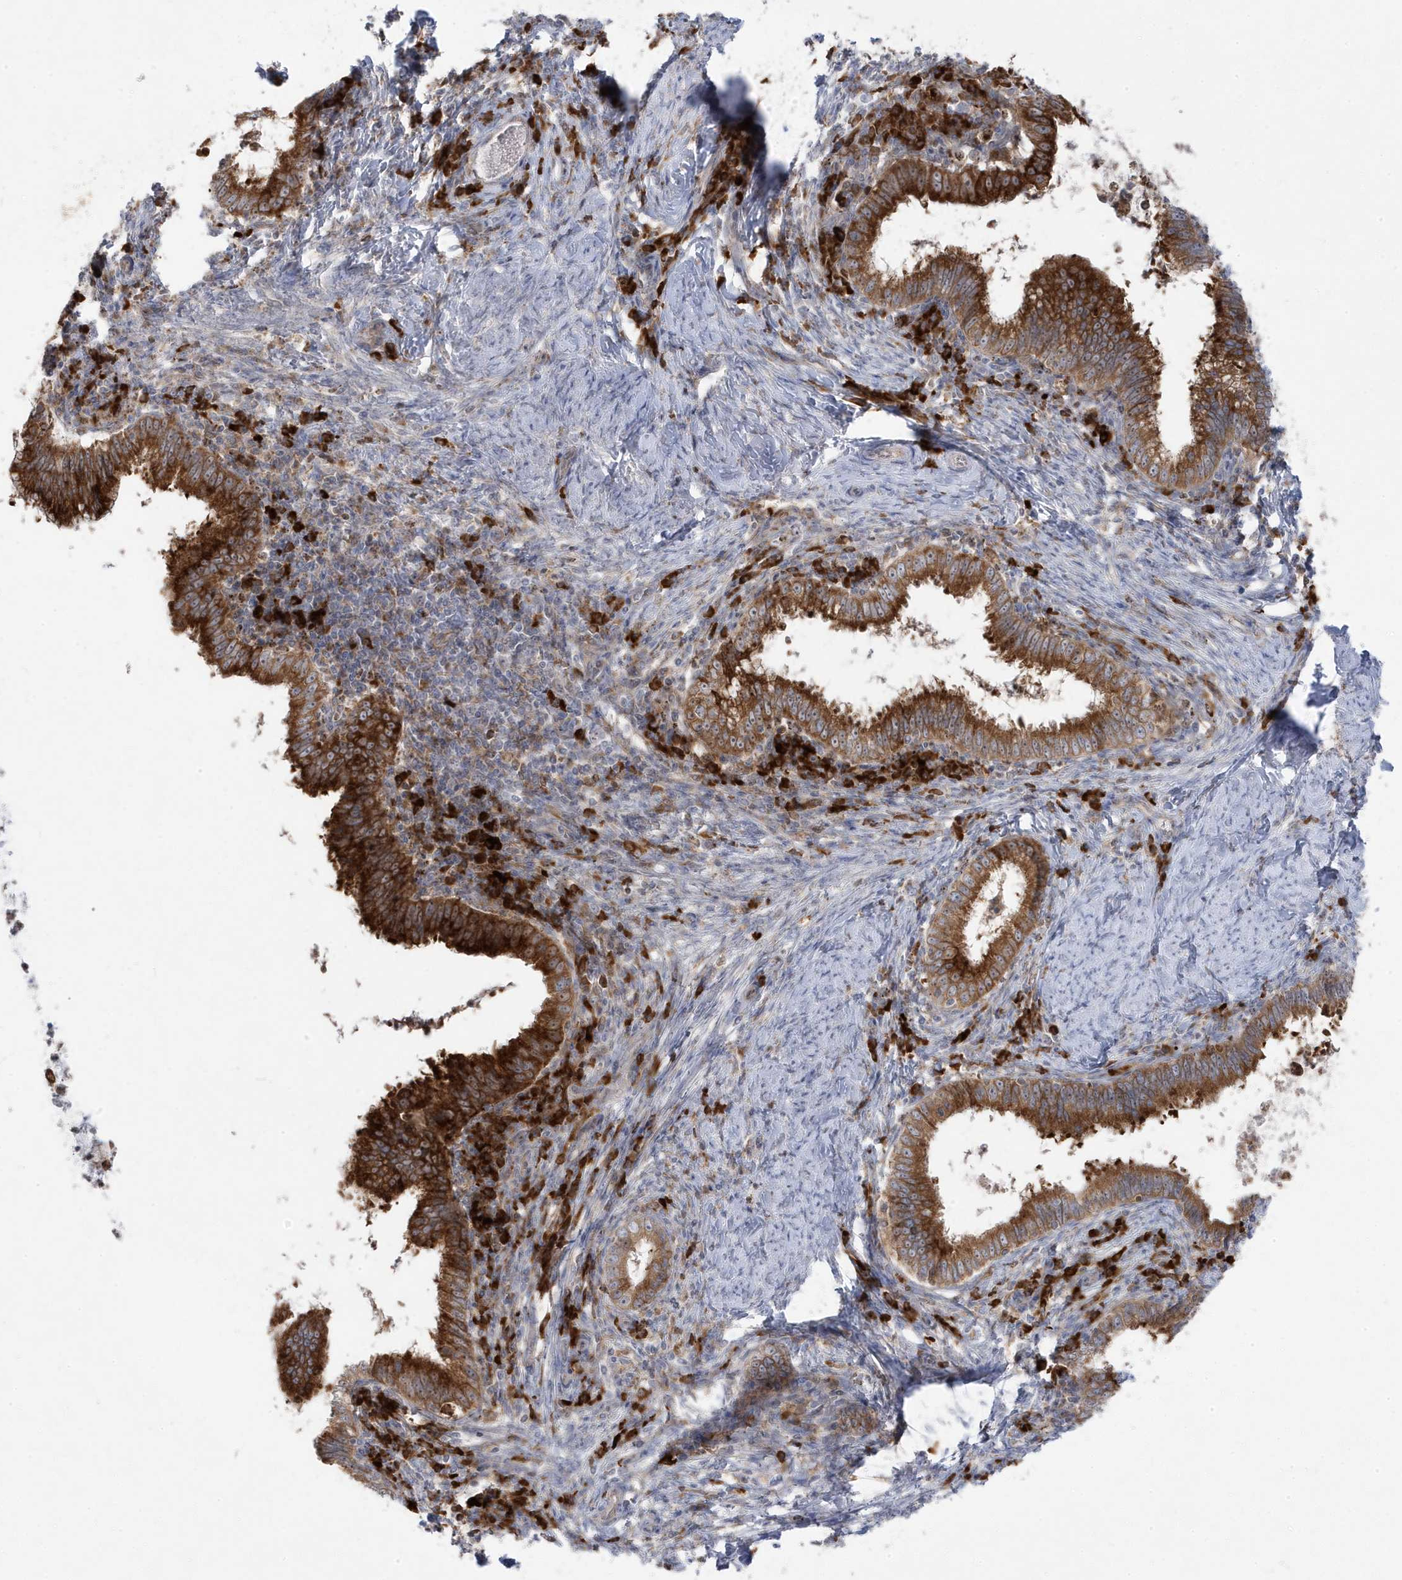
{"staining": {"intensity": "strong", "quantity": ">75%", "location": "cytoplasmic/membranous"}, "tissue": "cervical cancer", "cell_type": "Tumor cells", "image_type": "cancer", "snomed": [{"axis": "morphology", "description": "Adenocarcinoma, NOS"}, {"axis": "topography", "description": "Cervix"}], "caption": "A brown stain labels strong cytoplasmic/membranous positivity of a protein in human cervical adenocarcinoma tumor cells. (Stains: DAB (3,3'-diaminobenzidine) in brown, nuclei in blue, Microscopy: brightfield microscopy at high magnification).", "gene": "ZNF654", "patient": {"sex": "female", "age": 36}}